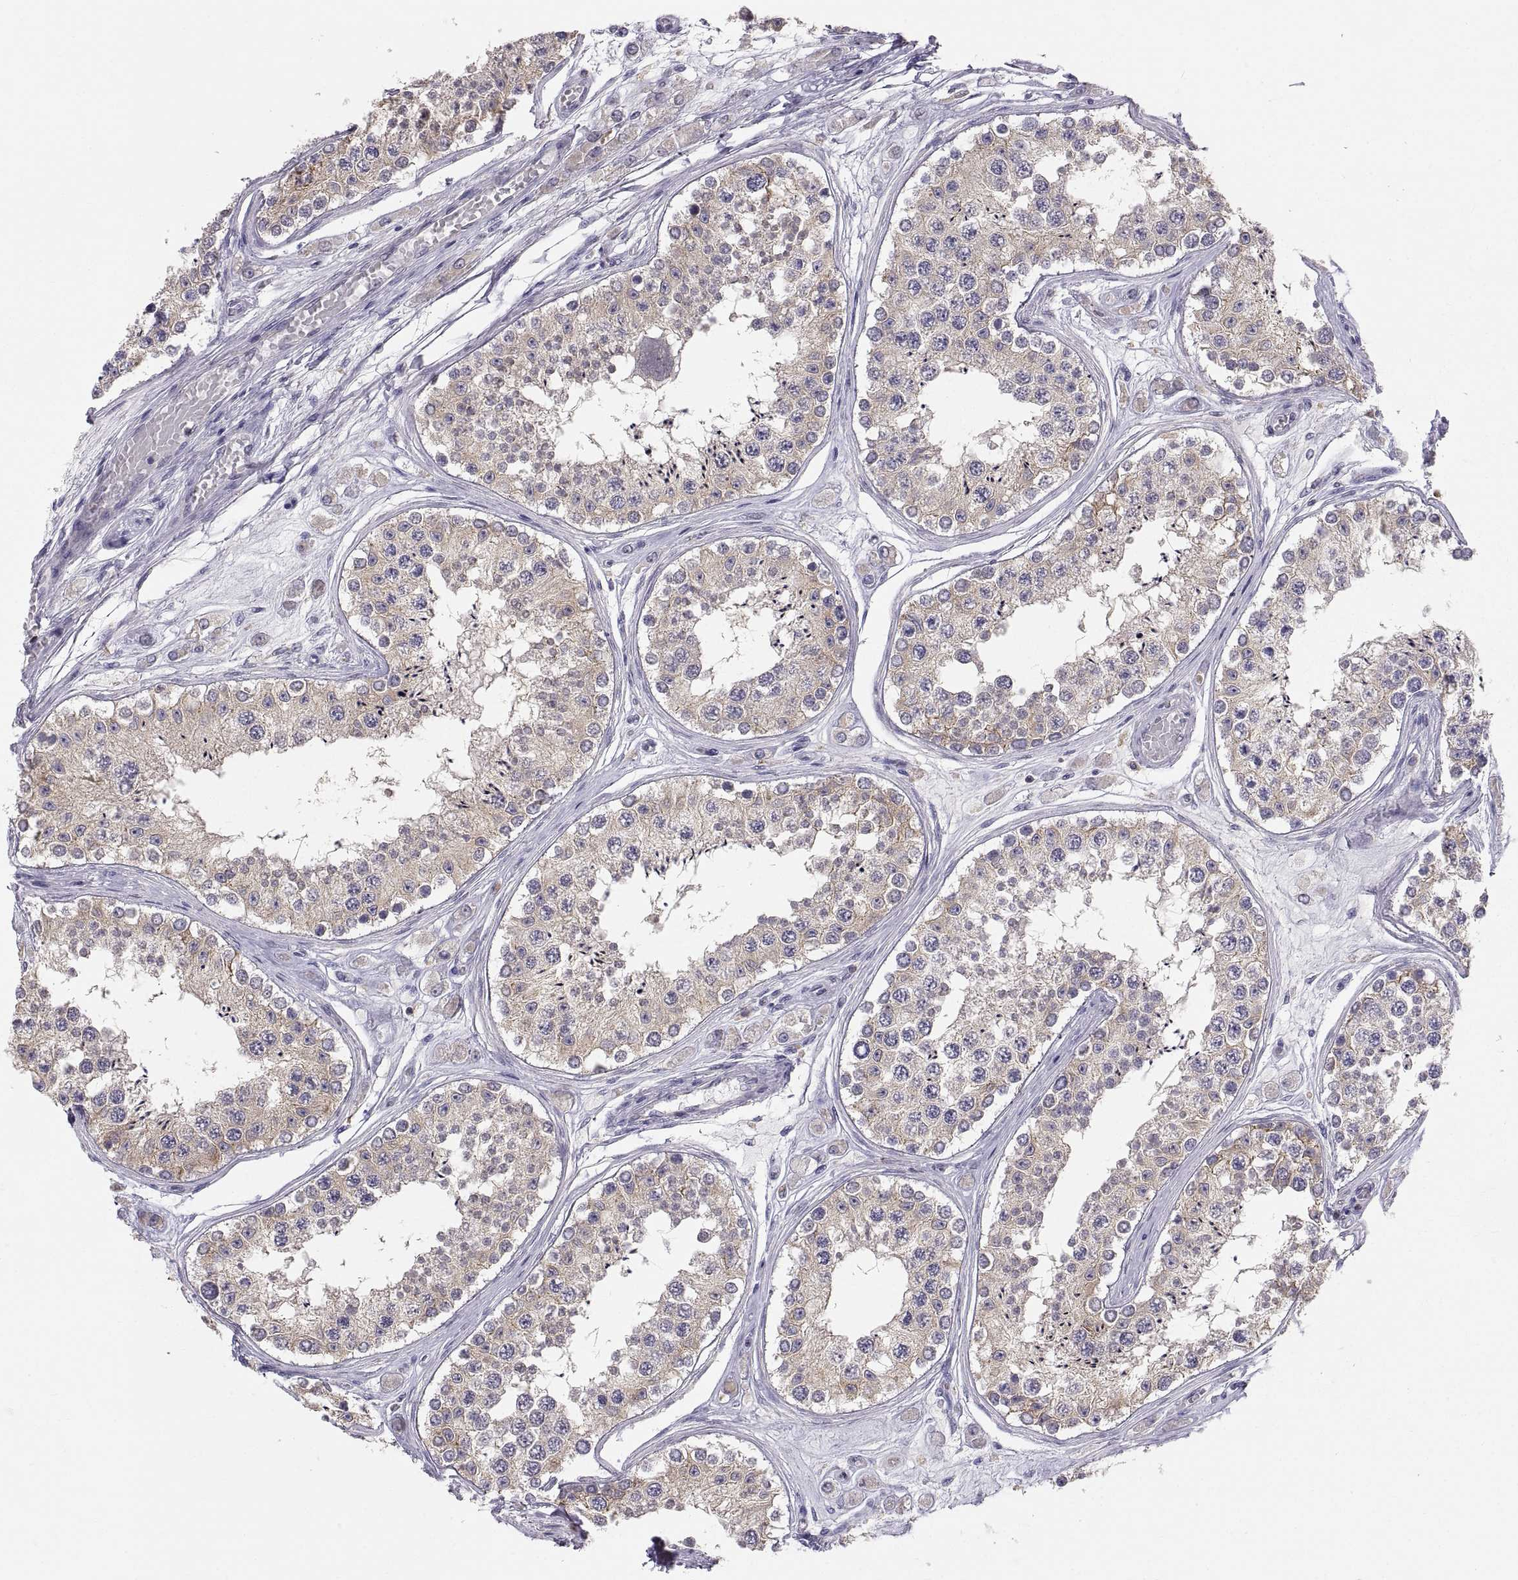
{"staining": {"intensity": "moderate", "quantity": "<25%", "location": "cytoplasmic/membranous"}, "tissue": "testis", "cell_type": "Cells in seminiferous ducts", "image_type": "normal", "snomed": [{"axis": "morphology", "description": "Normal tissue, NOS"}, {"axis": "topography", "description": "Testis"}], "caption": "Cells in seminiferous ducts reveal low levels of moderate cytoplasmic/membranous expression in approximately <25% of cells in normal human testis.", "gene": "ERO1A", "patient": {"sex": "male", "age": 25}}